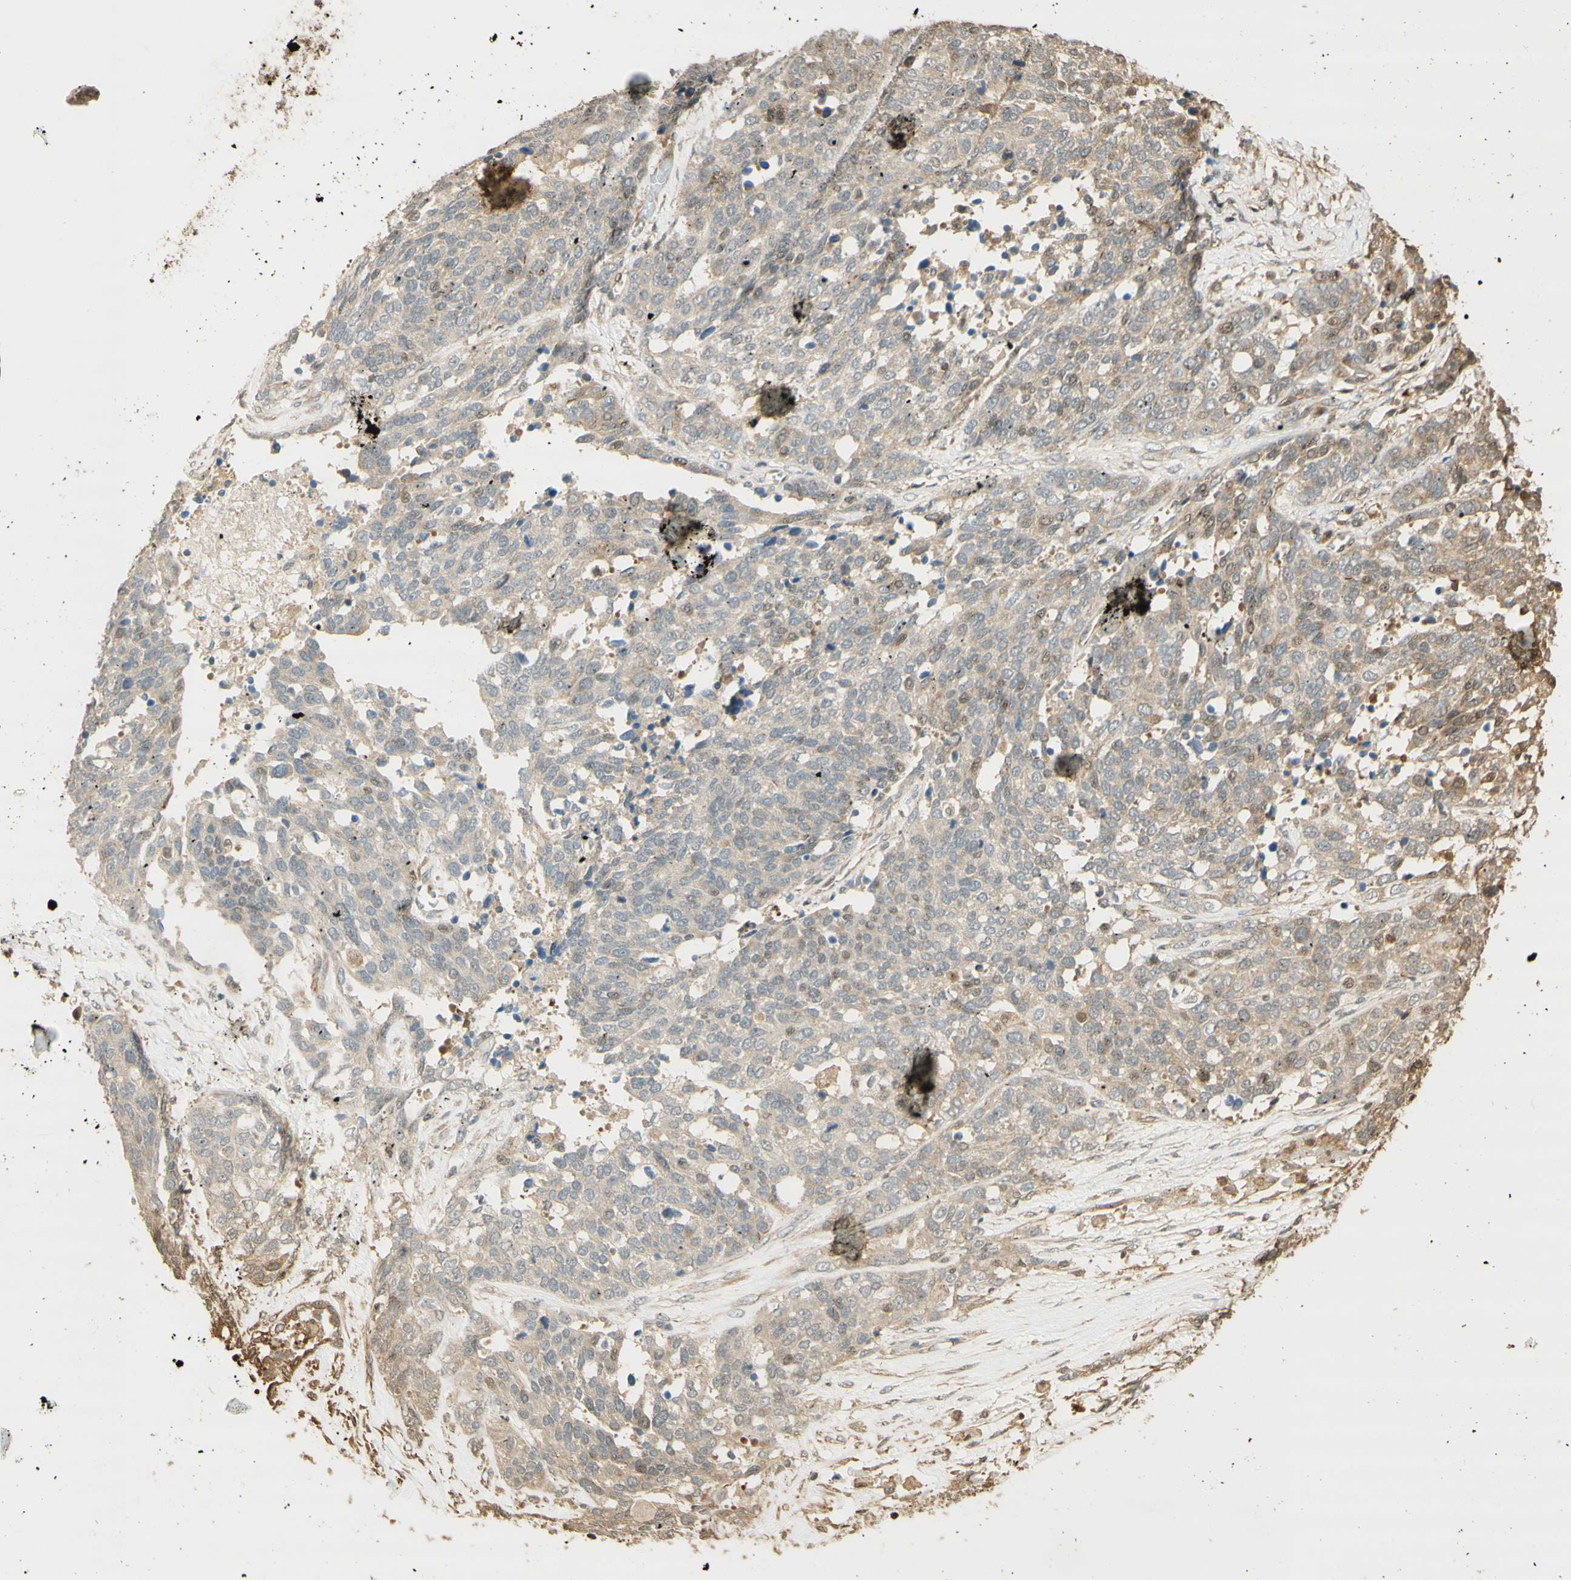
{"staining": {"intensity": "weak", "quantity": "25%-75%", "location": "cytoplasmic/membranous"}, "tissue": "ovarian cancer", "cell_type": "Tumor cells", "image_type": "cancer", "snomed": [{"axis": "morphology", "description": "Cystadenocarcinoma, serous, NOS"}, {"axis": "topography", "description": "Ovary"}], "caption": "Ovarian cancer stained for a protein (brown) shows weak cytoplasmic/membranous positive positivity in approximately 25%-75% of tumor cells.", "gene": "AGER", "patient": {"sex": "female", "age": 44}}